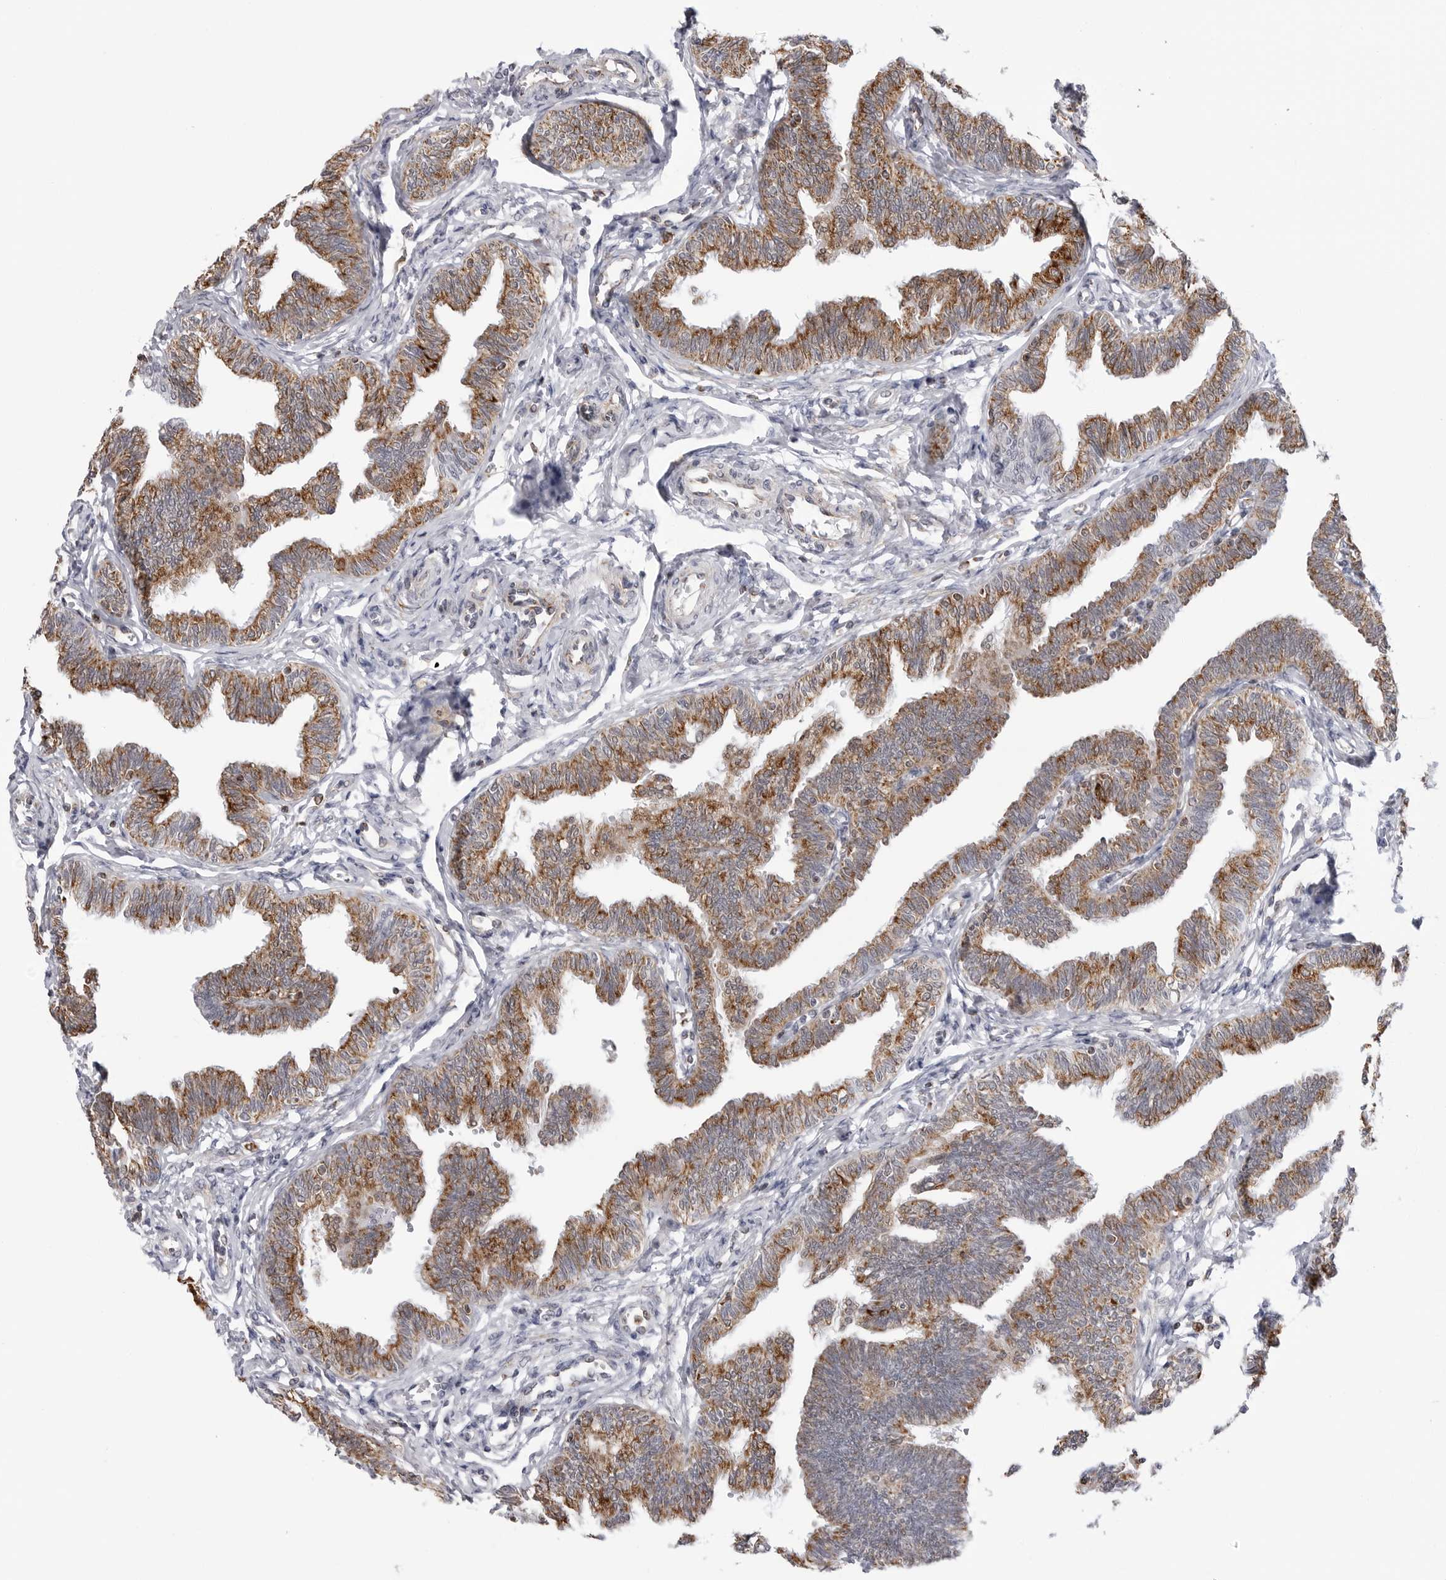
{"staining": {"intensity": "moderate", "quantity": ">75%", "location": "cytoplasmic/membranous"}, "tissue": "fallopian tube", "cell_type": "Glandular cells", "image_type": "normal", "snomed": [{"axis": "morphology", "description": "Normal tissue, NOS"}, {"axis": "topography", "description": "Fallopian tube"}, {"axis": "topography", "description": "Ovary"}], "caption": "Human fallopian tube stained with a brown dye reveals moderate cytoplasmic/membranous positive staining in approximately >75% of glandular cells.", "gene": "COX5A", "patient": {"sex": "female", "age": 23}}